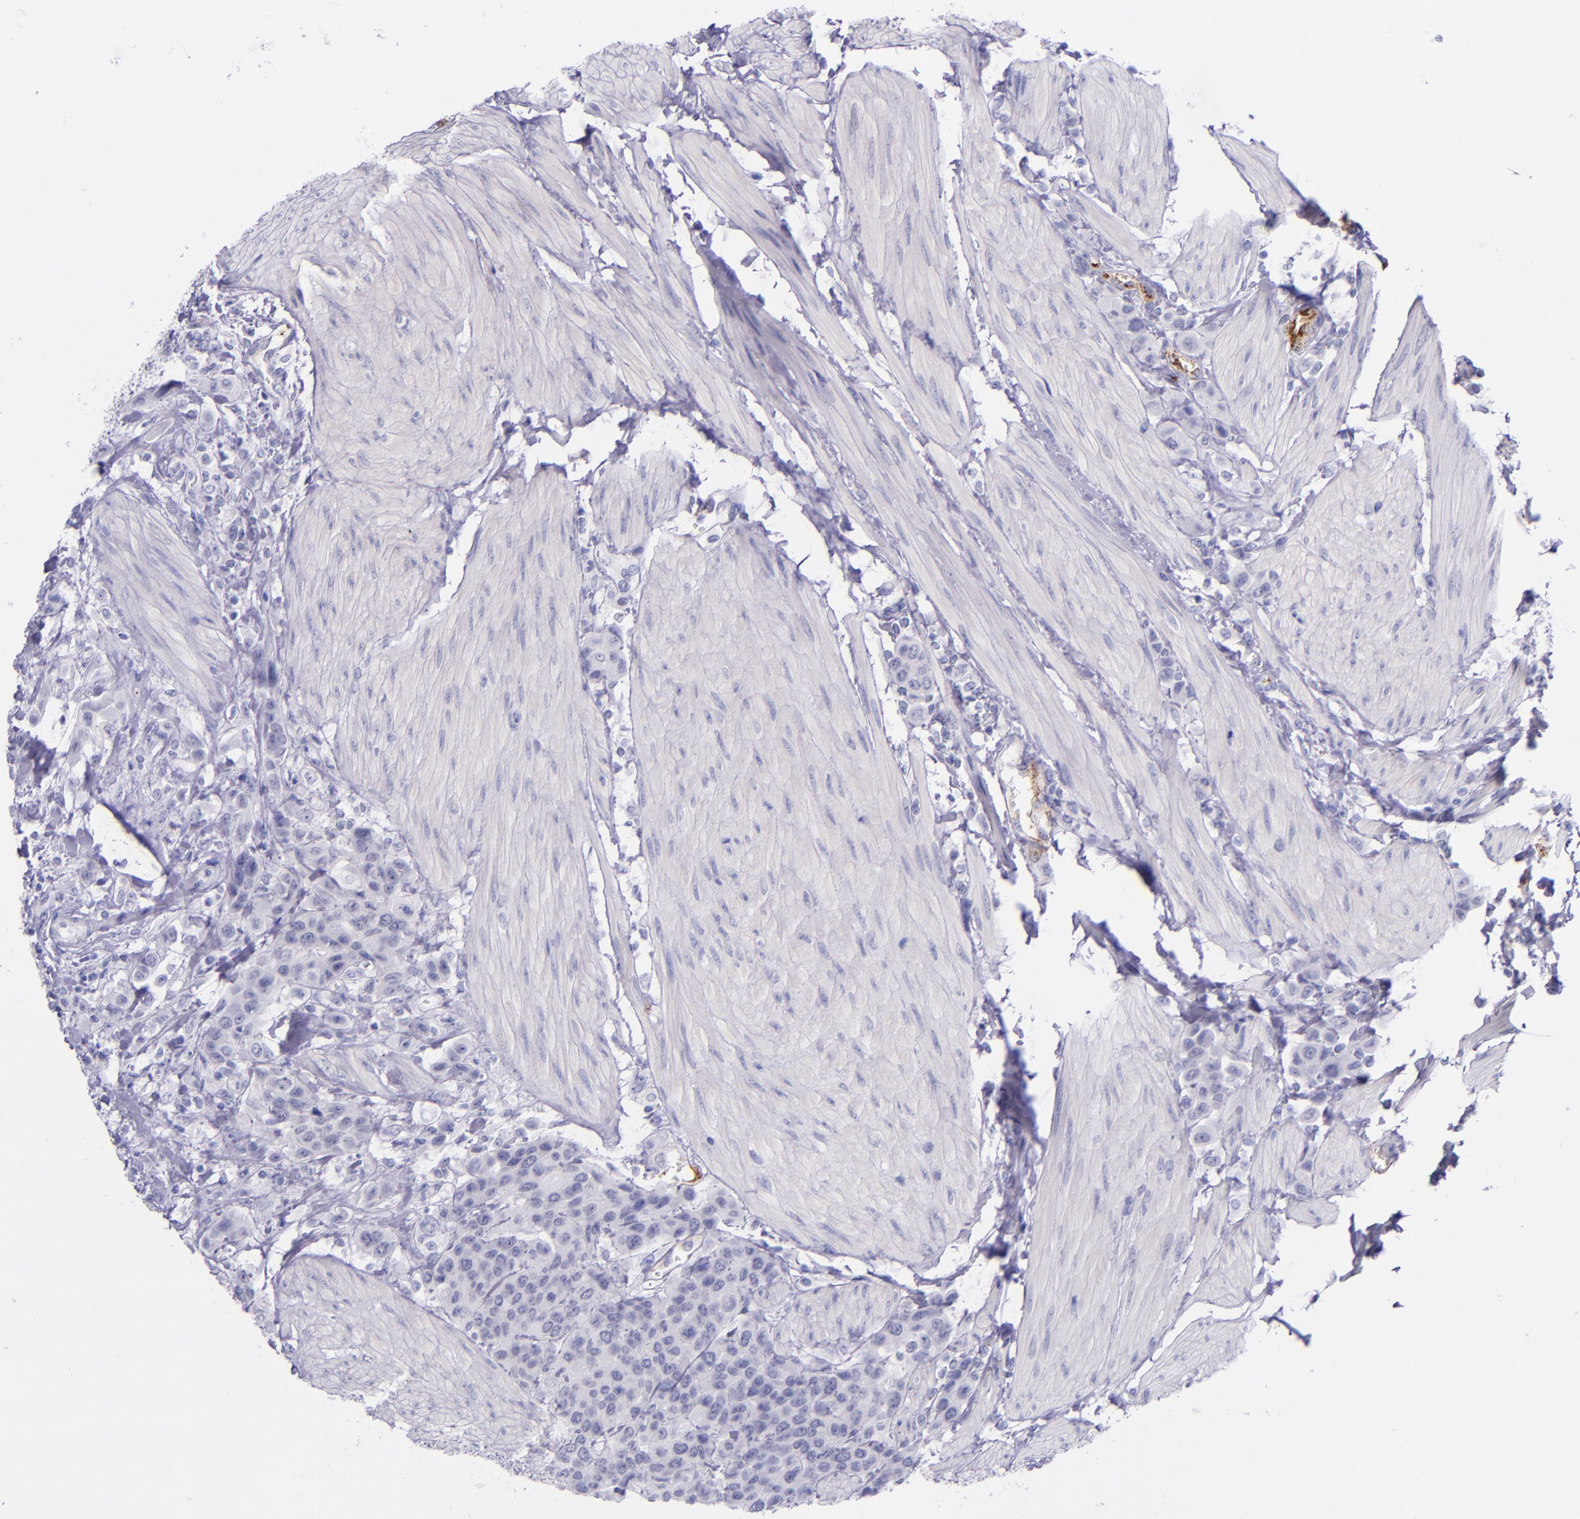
{"staining": {"intensity": "negative", "quantity": "none", "location": "none"}, "tissue": "urothelial cancer", "cell_type": "Tumor cells", "image_type": "cancer", "snomed": [{"axis": "morphology", "description": "Urothelial carcinoma, High grade"}, {"axis": "topography", "description": "Urinary bladder"}], "caption": "This micrograph is of urothelial carcinoma (high-grade) stained with immunohistochemistry (IHC) to label a protein in brown with the nuclei are counter-stained blue. There is no expression in tumor cells.", "gene": "SELE", "patient": {"sex": "male", "age": 50}}